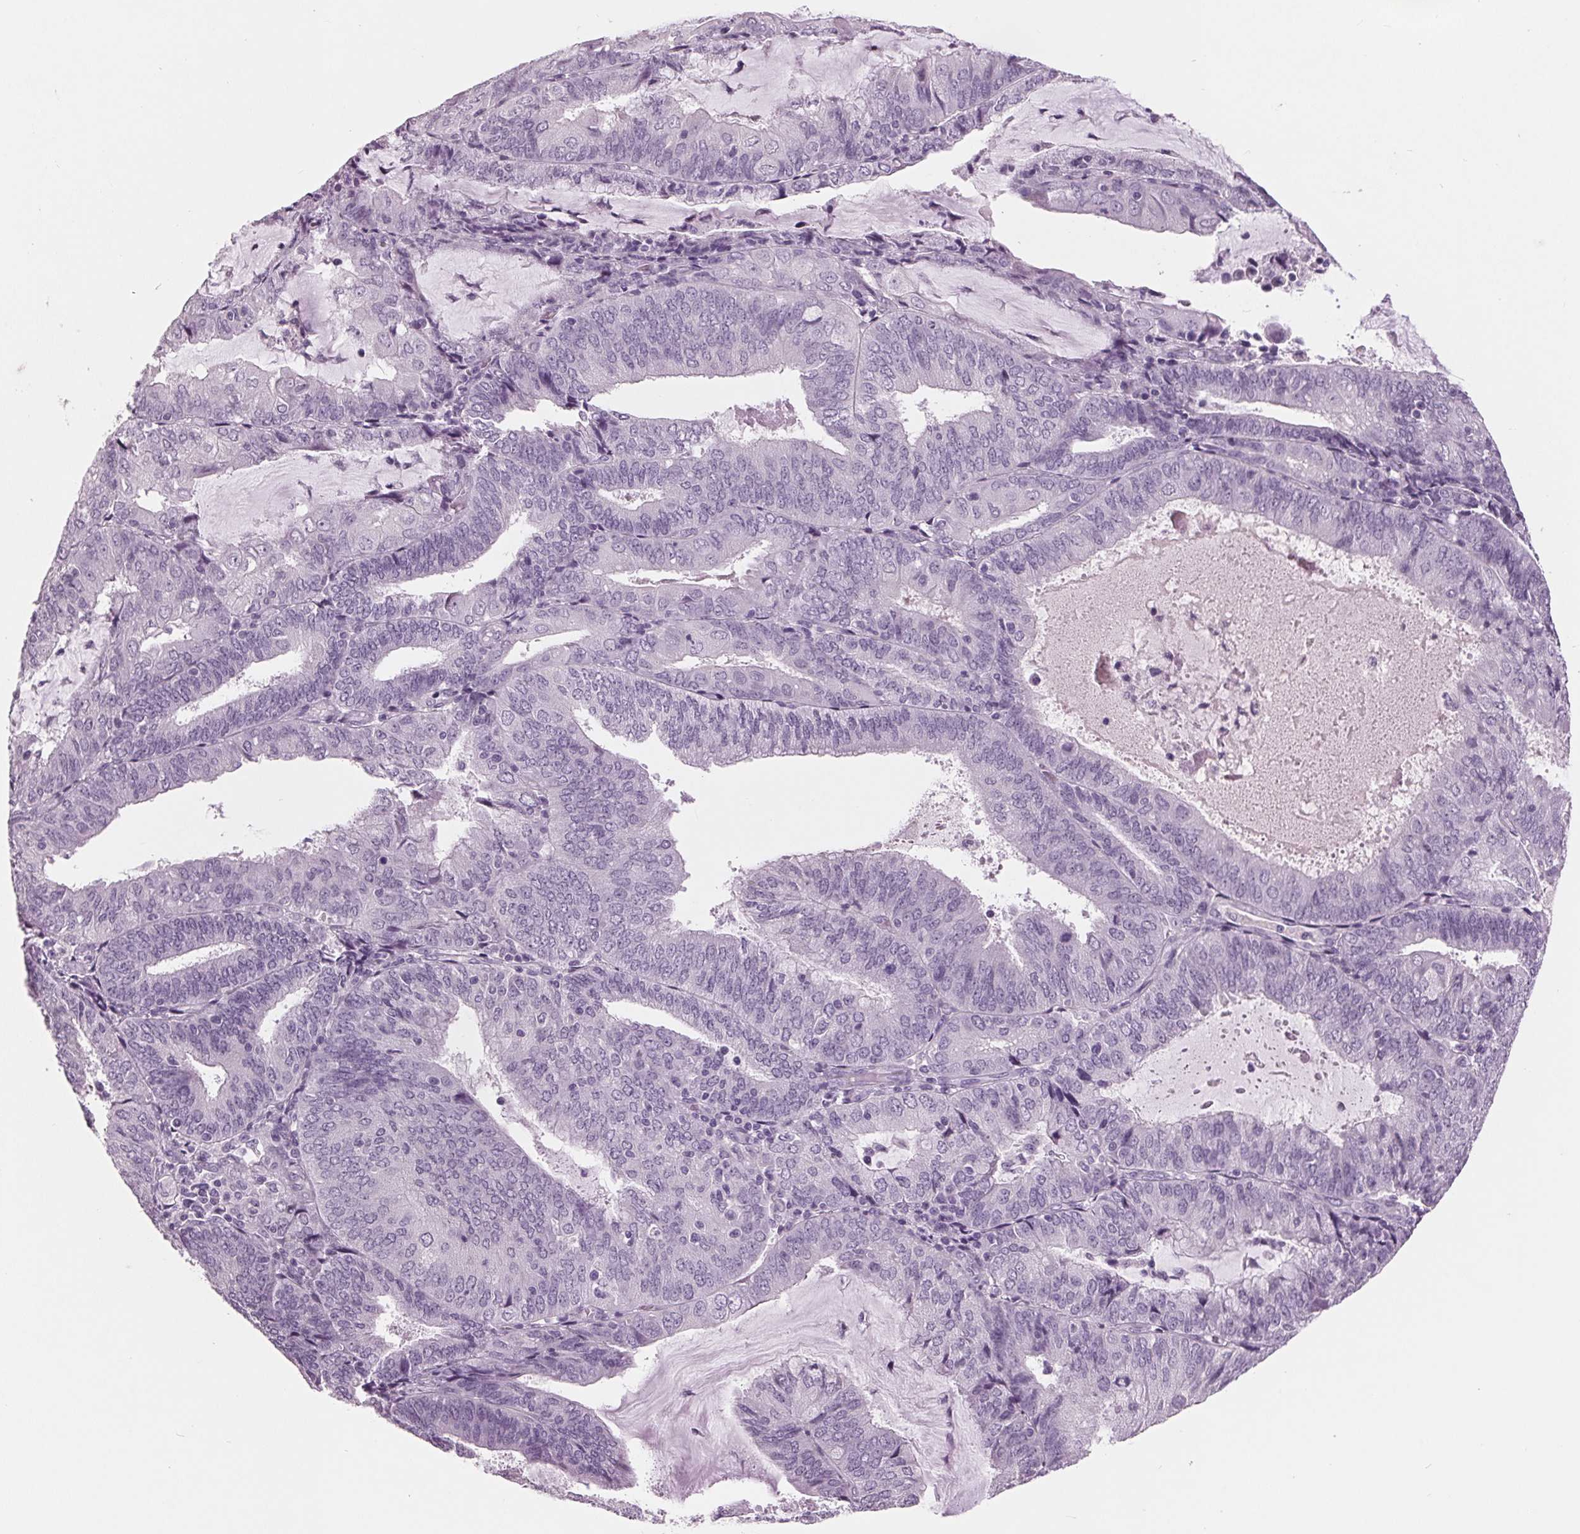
{"staining": {"intensity": "negative", "quantity": "none", "location": "none"}, "tissue": "endometrial cancer", "cell_type": "Tumor cells", "image_type": "cancer", "snomed": [{"axis": "morphology", "description": "Adenocarcinoma, NOS"}, {"axis": "topography", "description": "Endometrium"}], "caption": "Immunohistochemical staining of endometrial cancer (adenocarcinoma) exhibits no significant staining in tumor cells. The staining is performed using DAB brown chromogen with nuclei counter-stained in using hematoxylin.", "gene": "AMBP", "patient": {"sex": "female", "age": 81}}